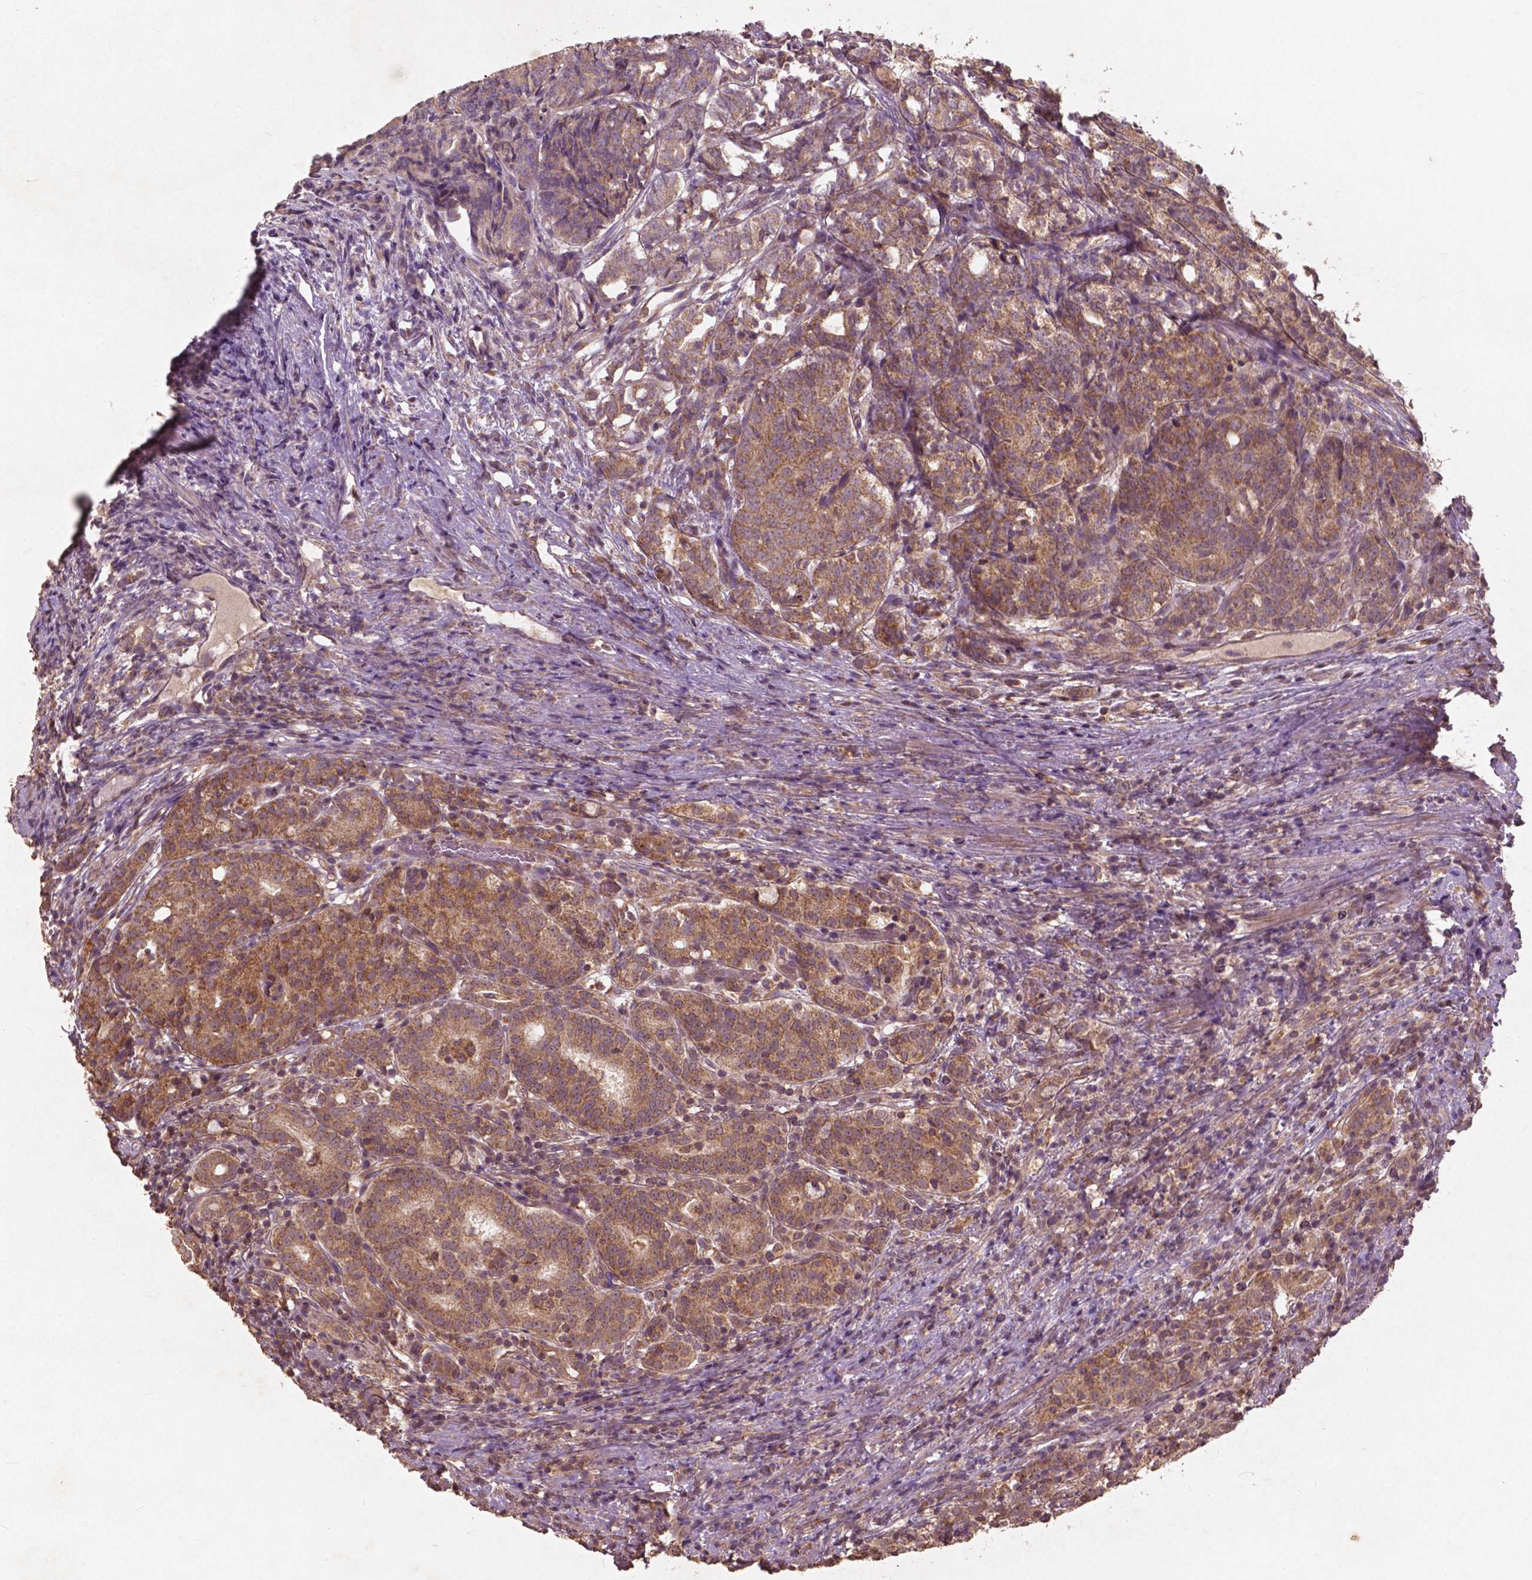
{"staining": {"intensity": "moderate", "quantity": ">75%", "location": "cytoplasmic/membranous"}, "tissue": "prostate cancer", "cell_type": "Tumor cells", "image_type": "cancer", "snomed": [{"axis": "morphology", "description": "Adenocarcinoma, High grade"}, {"axis": "topography", "description": "Prostate"}], "caption": "Tumor cells exhibit medium levels of moderate cytoplasmic/membranous expression in about >75% of cells in prostate cancer.", "gene": "ST6GALNAC5", "patient": {"sex": "male", "age": 53}}